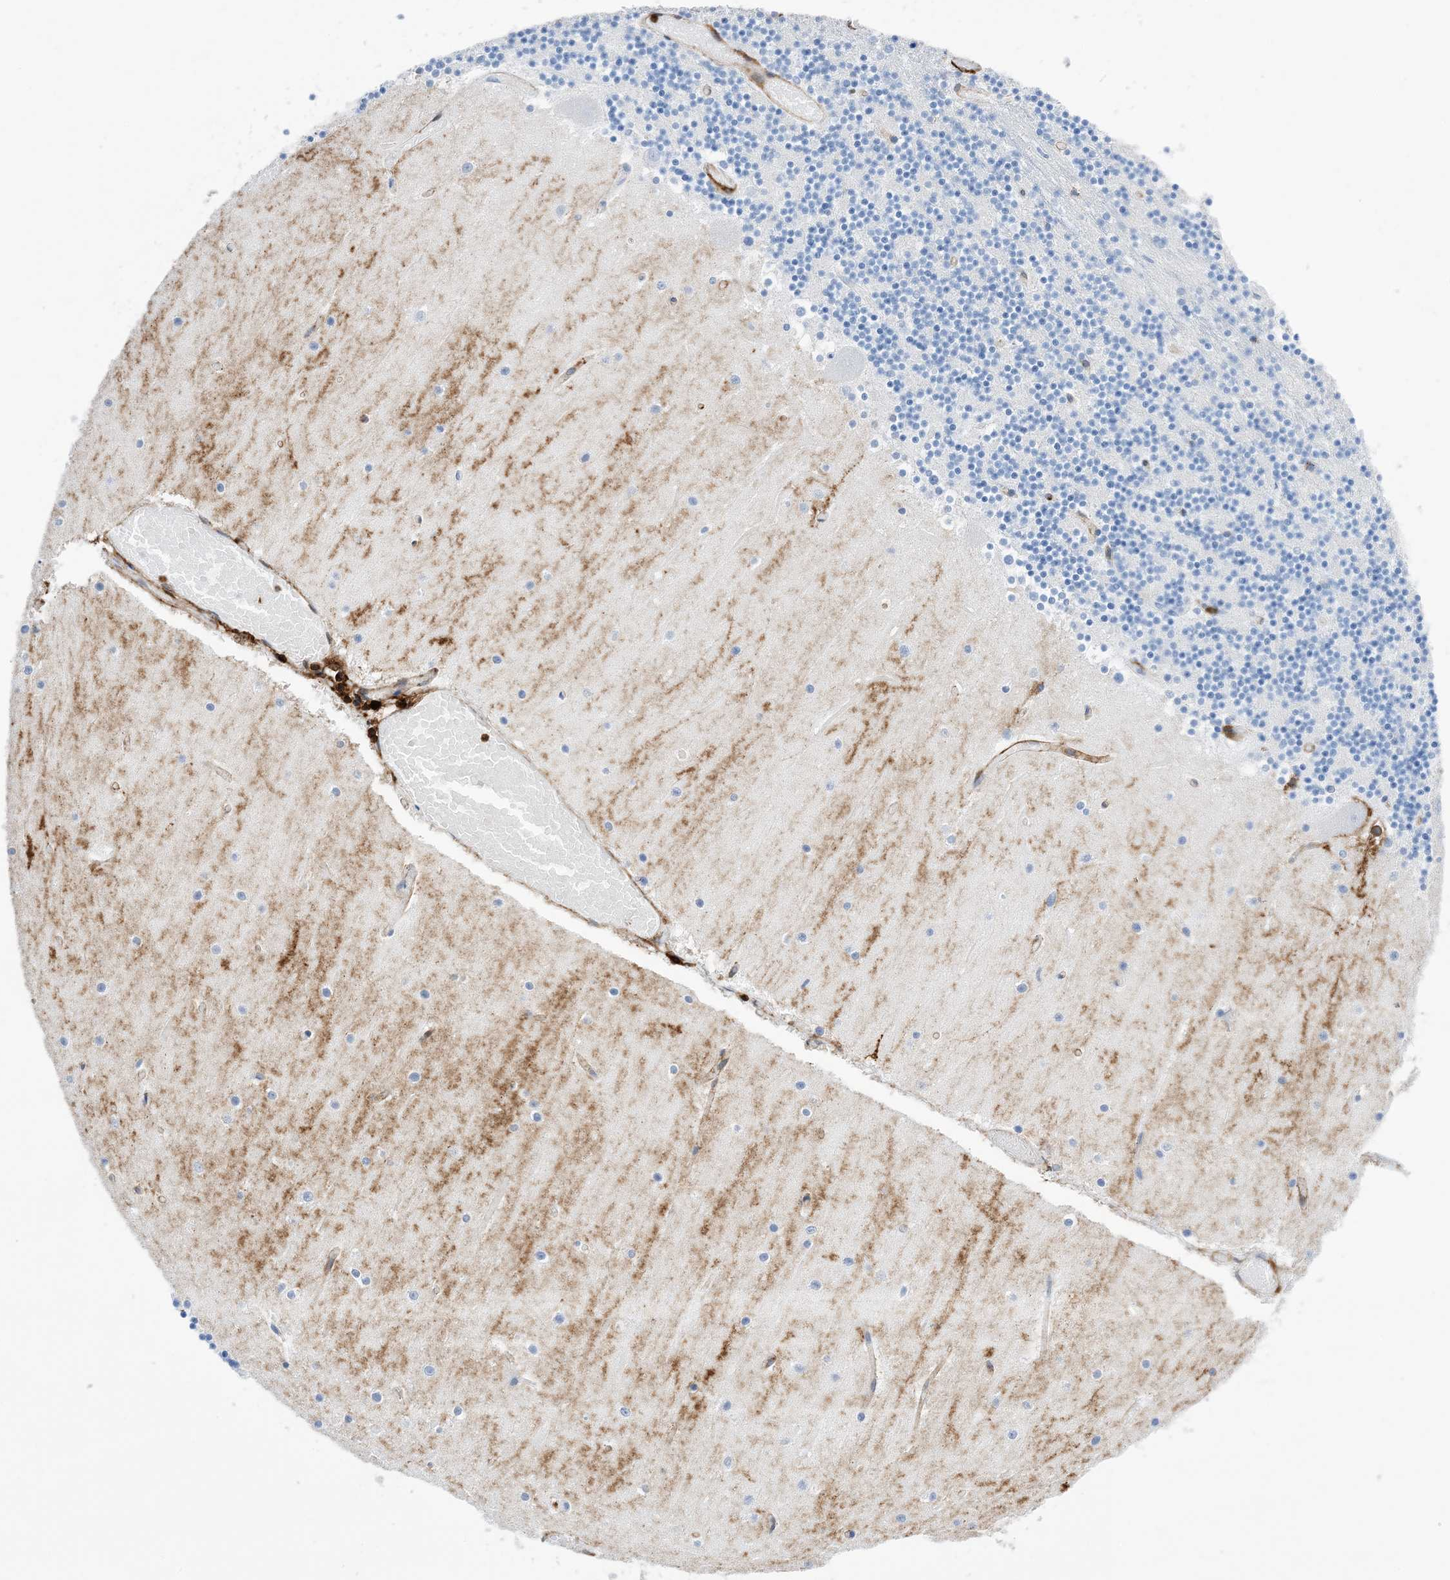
{"staining": {"intensity": "negative", "quantity": "none", "location": "none"}, "tissue": "cerebellum", "cell_type": "Cells in granular layer", "image_type": "normal", "snomed": [{"axis": "morphology", "description": "Normal tissue, NOS"}, {"axis": "topography", "description": "Cerebellum"}], "caption": "DAB (3,3'-diaminobenzidine) immunohistochemical staining of benign cerebellum shows no significant staining in cells in granular layer. Brightfield microscopy of immunohistochemistry stained with DAB (brown) and hematoxylin (blue), captured at high magnification.", "gene": "ANXA1", "patient": {"sex": "female", "age": 28}}